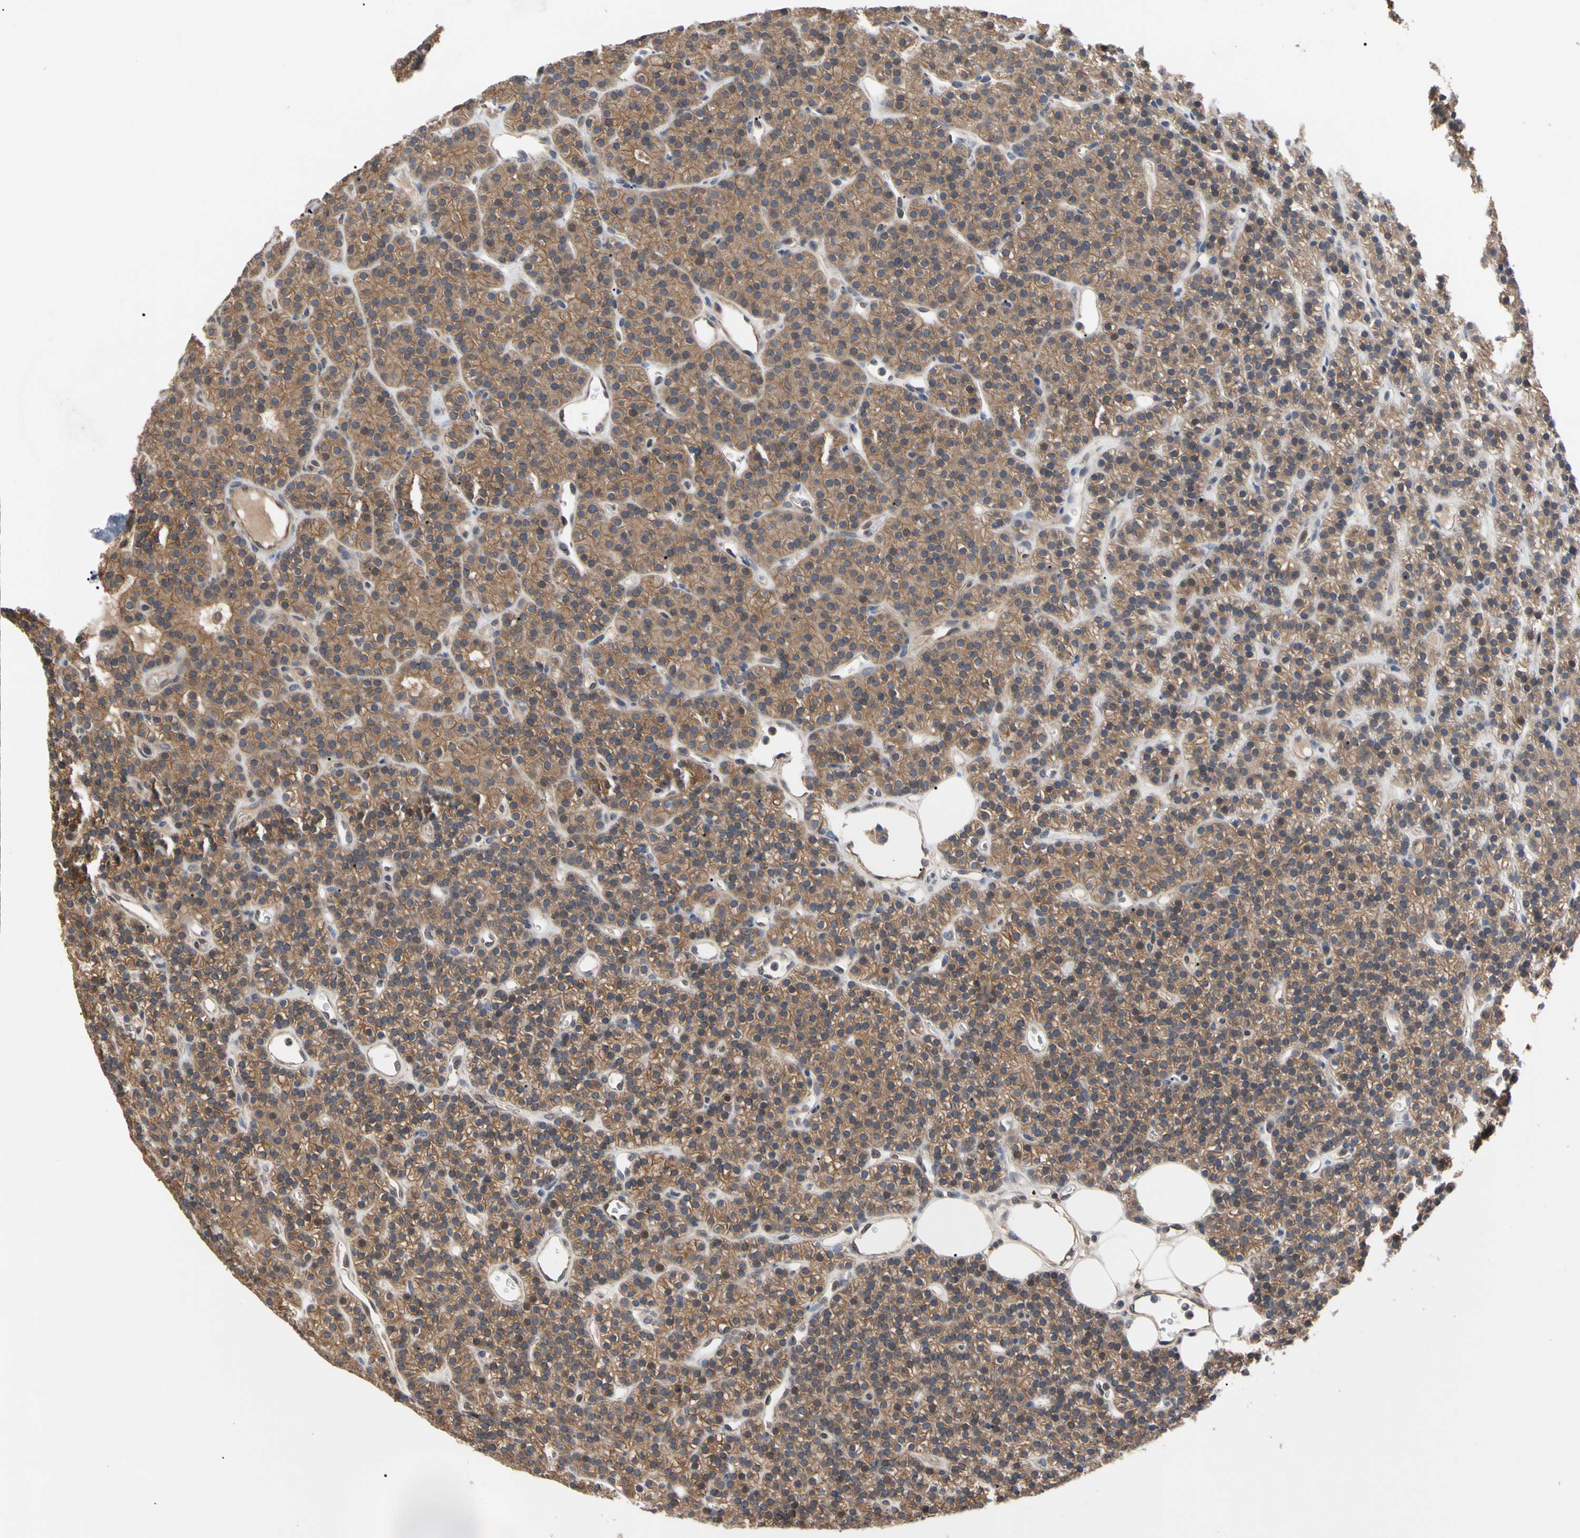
{"staining": {"intensity": "moderate", "quantity": ">75%", "location": "cytoplasmic/membranous"}, "tissue": "parathyroid gland", "cell_type": "Glandular cells", "image_type": "normal", "snomed": [{"axis": "morphology", "description": "Normal tissue, NOS"}, {"axis": "morphology", "description": "Hyperplasia, NOS"}, {"axis": "topography", "description": "Parathyroid gland"}], "caption": "Moderate cytoplasmic/membranous expression for a protein is seen in about >75% of glandular cells of benign parathyroid gland using IHC.", "gene": "DPP8", "patient": {"sex": "male", "age": 44}}